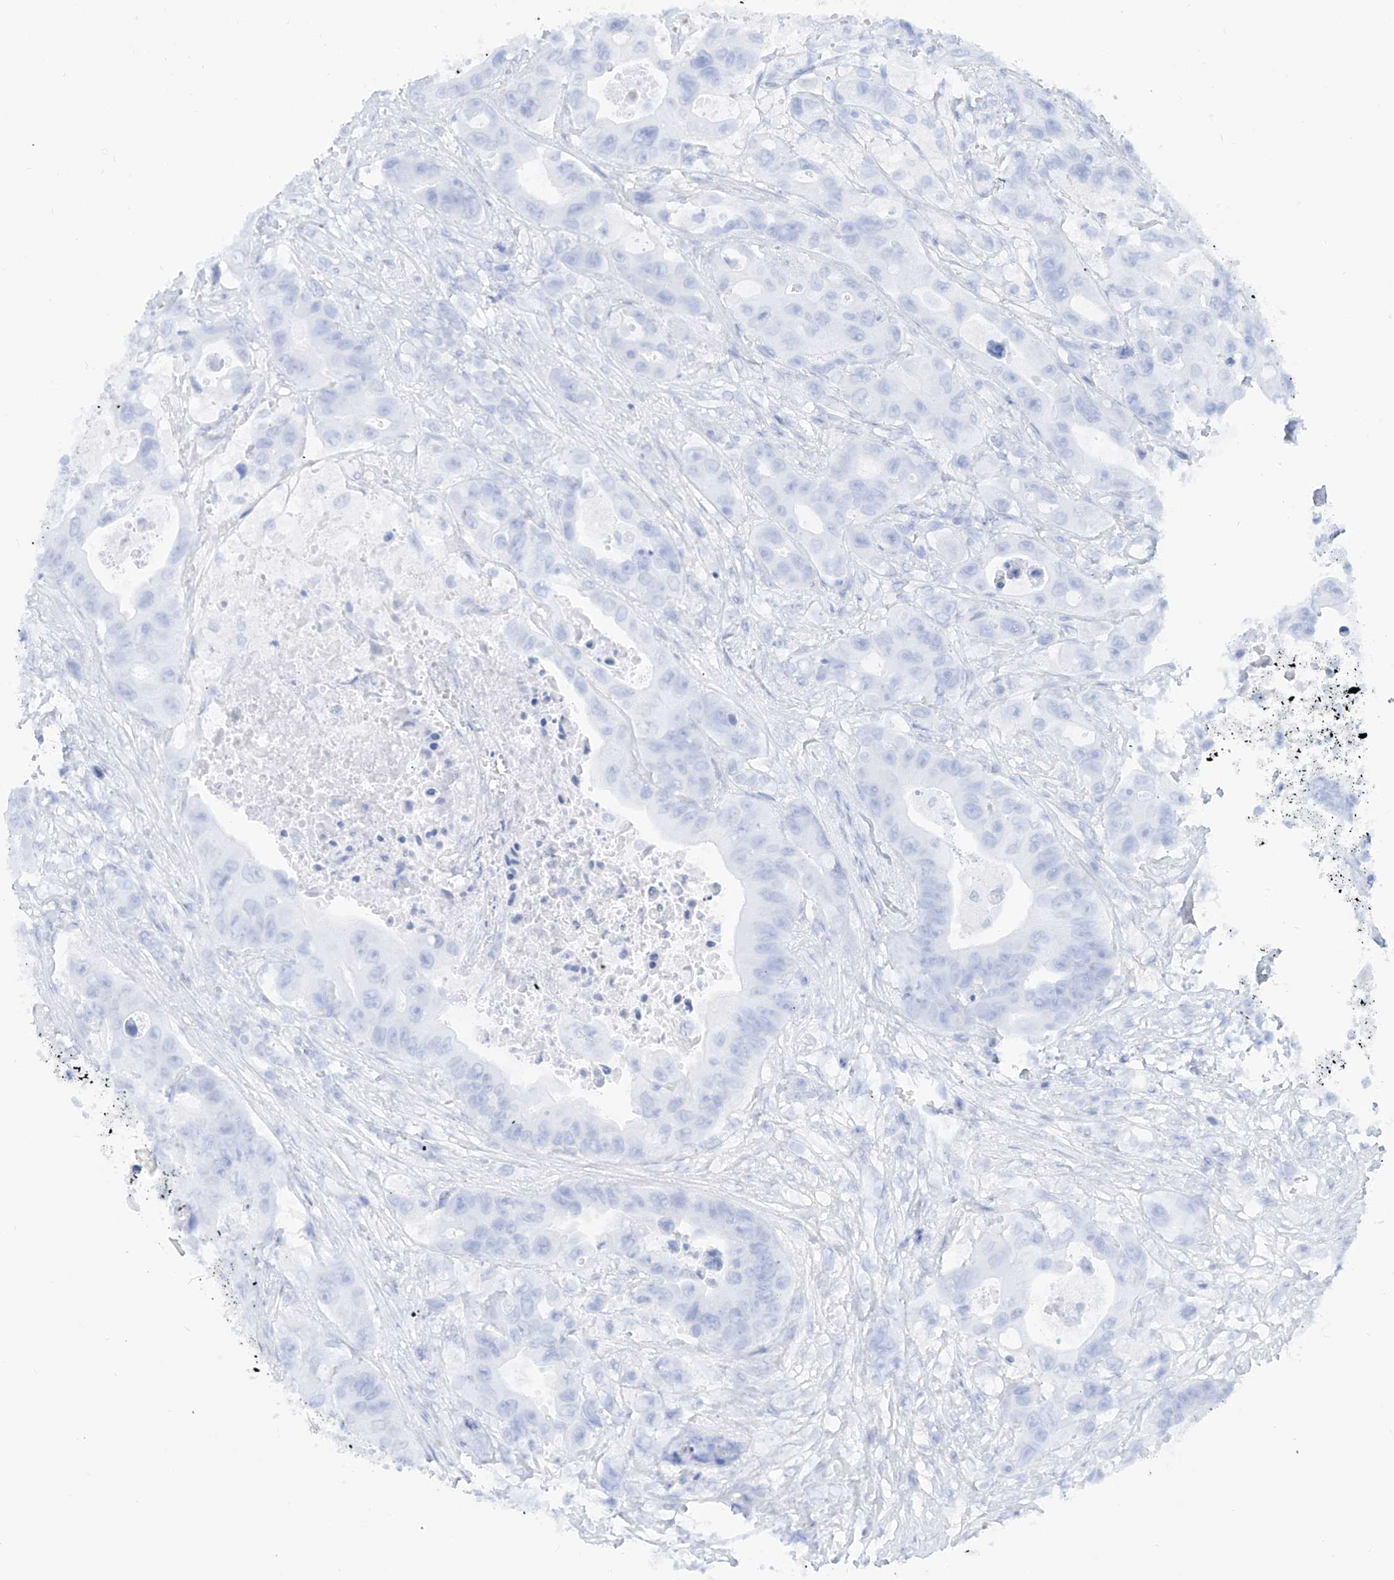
{"staining": {"intensity": "negative", "quantity": "none", "location": "none"}, "tissue": "colorectal cancer", "cell_type": "Tumor cells", "image_type": "cancer", "snomed": [{"axis": "morphology", "description": "Adenocarcinoma, NOS"}, {"axis": "topography", "description": "Colon"}], "caption": "There is no significant positivity in tumor cells of colorectal cancer.", "gene": "PDXK", "patient": {"sex": "female", "age": 46}}